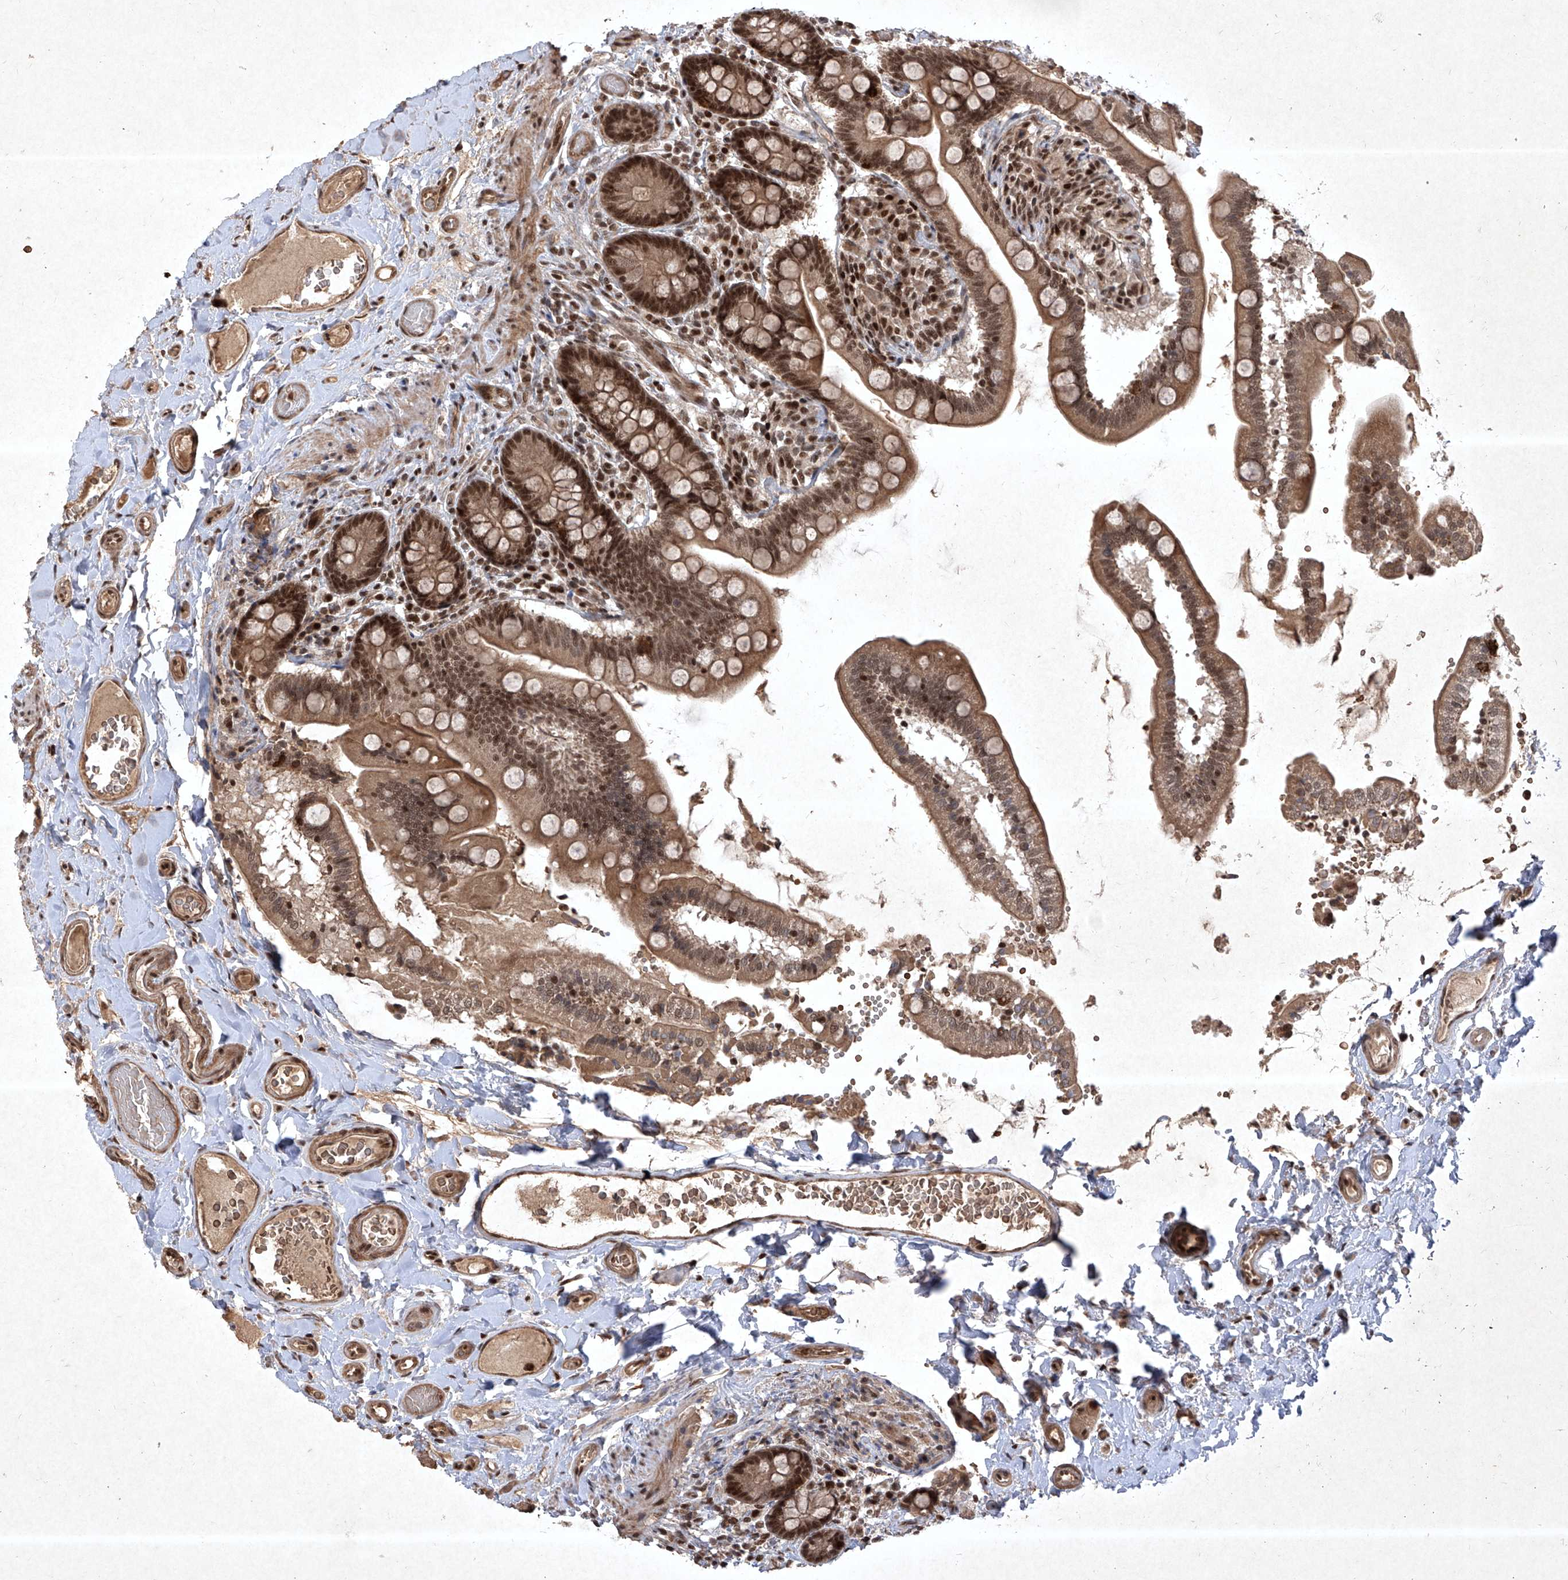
{"staining": {"intensity": "strong", "quantity": ">75%", "location": "cytoplasmic/membranous,nuclear"}, "tissue": "small intestine", "cell_type": "Glandular cells", "image_type": "normal", "snomed": [{"axis": "morphology", "description": "Normal tissue, NOS"}, {"axis": "topography", "description": "Small intestine"}], "caption": "Immunohistochemical staining of normal human small intestine shows >75% levels of strong cytoplasmic/membranous,nuclear protein positivity in approximately >75% of glandular cells.", "gene": "IRF2", "patient": {"sex": "female", "age": 64}}